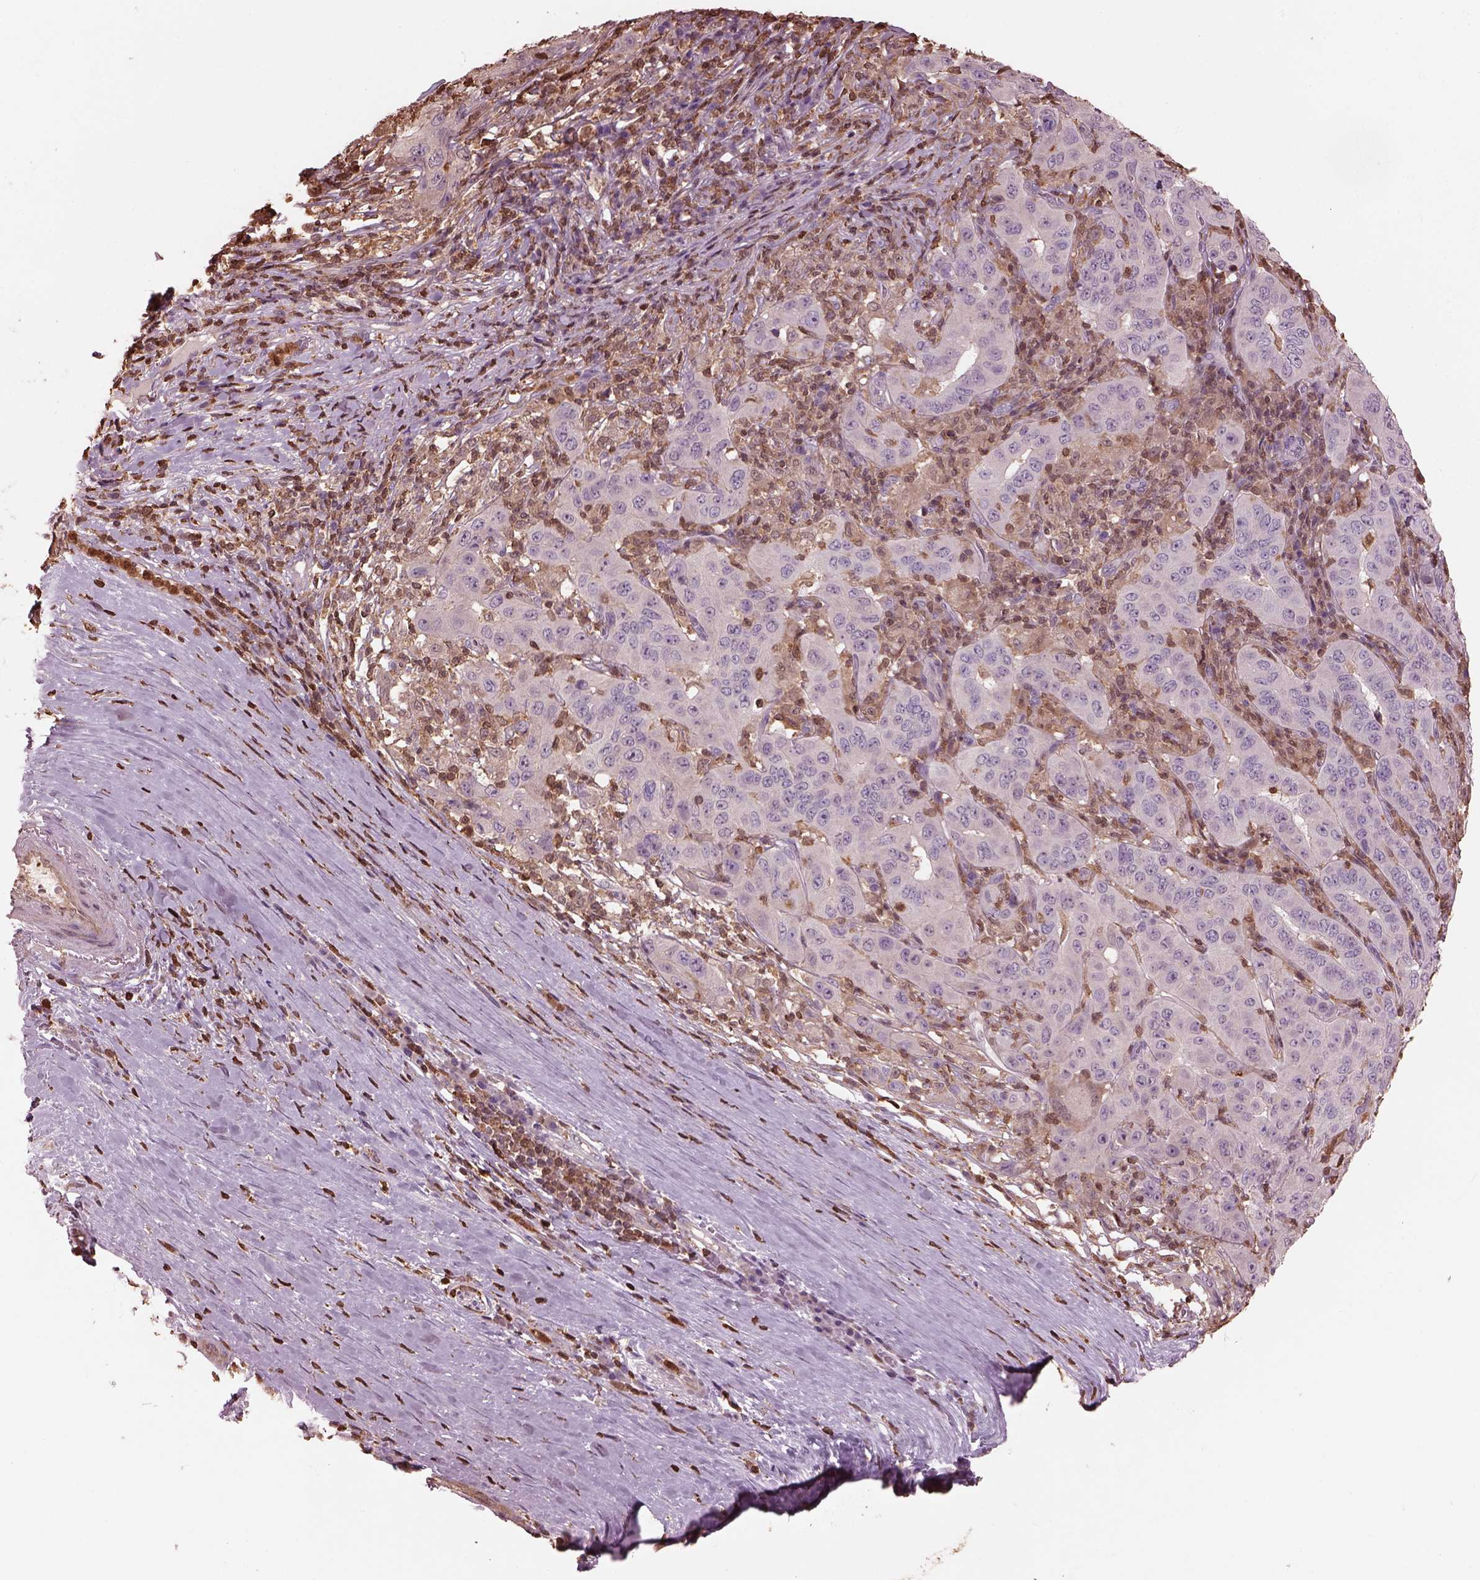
{"staining": {"intensity": "negative", "quantity": "none", "location": "none"}, "tissue": "pancreatic cancer", "cell_type": "Tumor cells", "image_type": "cancer", "snomed": [{"axis": "morphology", "description": "Adenocarcinoma, NOS"}, {"axis": "topography", "description": "Pancreas"}], "caption": "Pancreatic adenocarcinoma stained for a protein using immunohistochemistry (IHC) reveals no positivity tumor cells.", "gene": "IL31RA", "patient": {"sex": "male", "age": 63}}